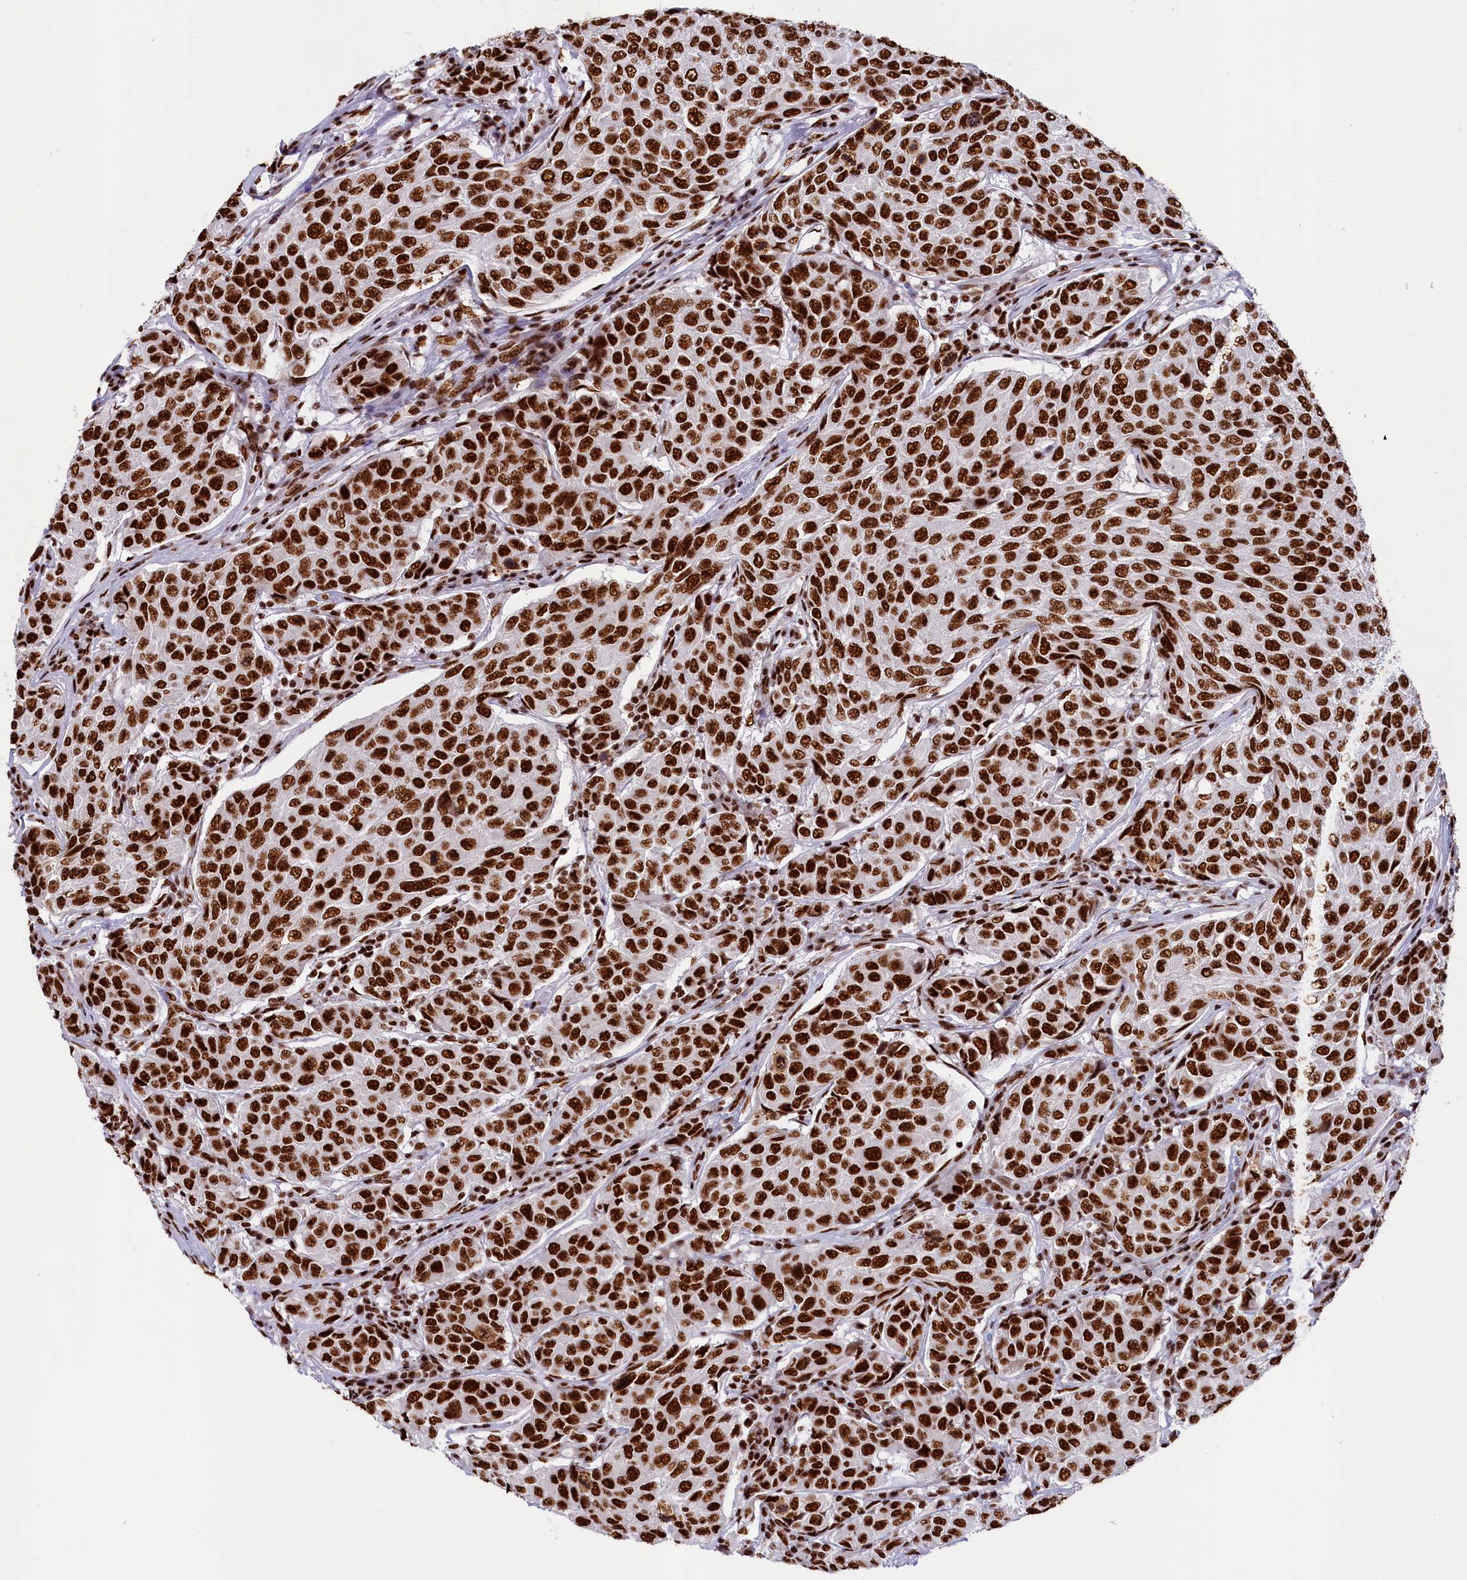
{"staining": {"intensity": "strong", "quantity": ">75%", "location": "nuclear"}, "tissue": "breast cancer", "cell_type": "Tumor cells", "image_type": "cancer", "snomed": [{"axis": "morphology", "description": "Duct carcinoma"}, {"axis": "topography", "description": "Breast"}], "caption": "The photomicrograph exhibits a brown stain indicating the presence of a protein in the nuclear of tumor cells in breast intraductal carcinoma.", "gene": "SNRNP70", "patient": {"sex": "female", "age": 55}}